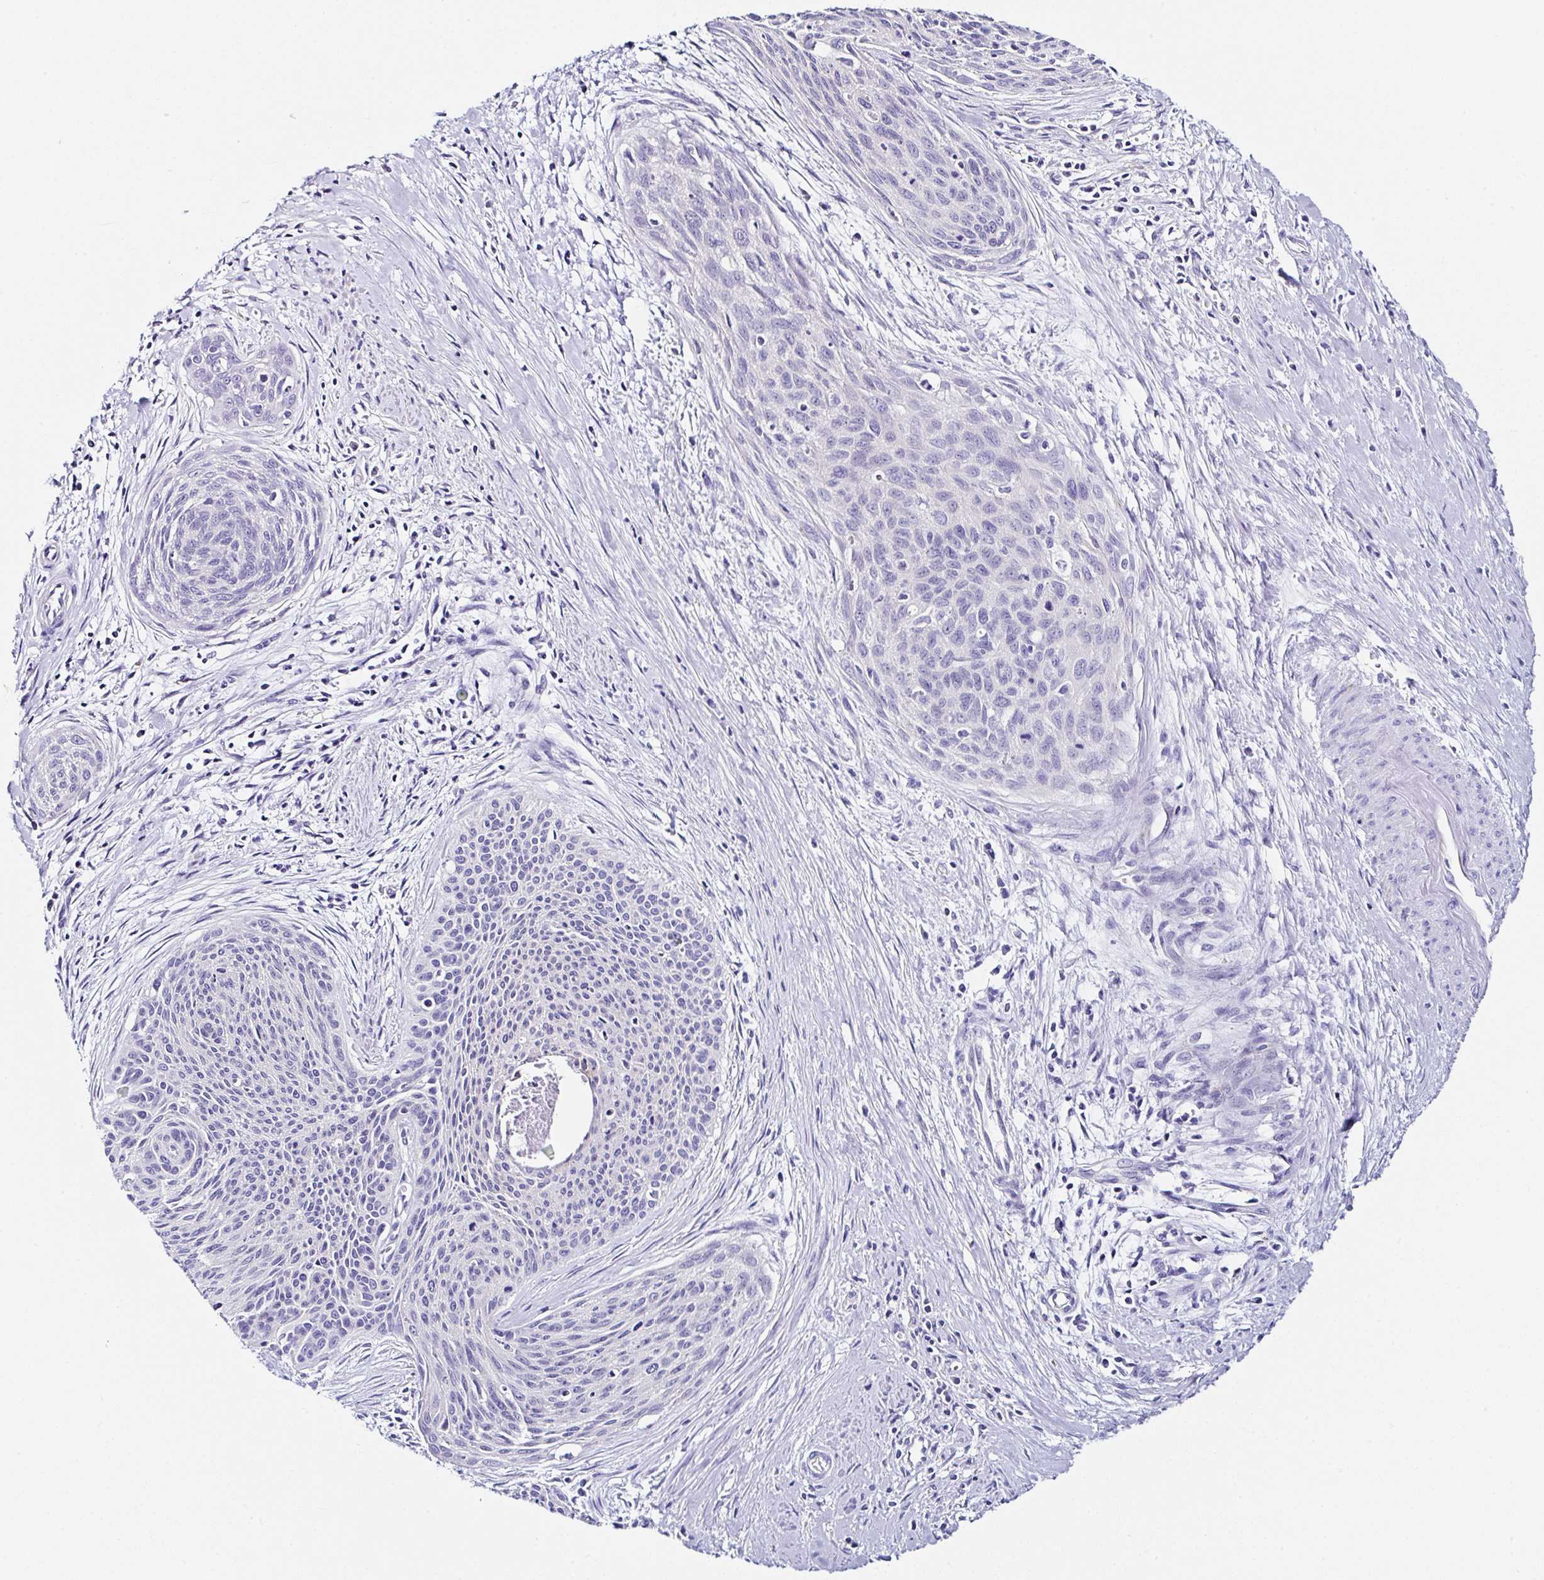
{"staining": {"intensity": "negative", "quantity": "none", "location": "none"}, "tissue": "cervical cancer", "cell_type": "Tumor cells", "image_type": "cancer", "snomed": [{"axis": "morphology", "description": "Squamous cell carcinoma, NOS"}, {"axis": "topography", "description": "Cervix"}], "caption": "Cervical cancer stained for a protein using immunohistochemistry (IHC) displays no expression tumor cells.", "gene": "TMPRSS11E", "patient": {"sex": "female", "age": 55}}